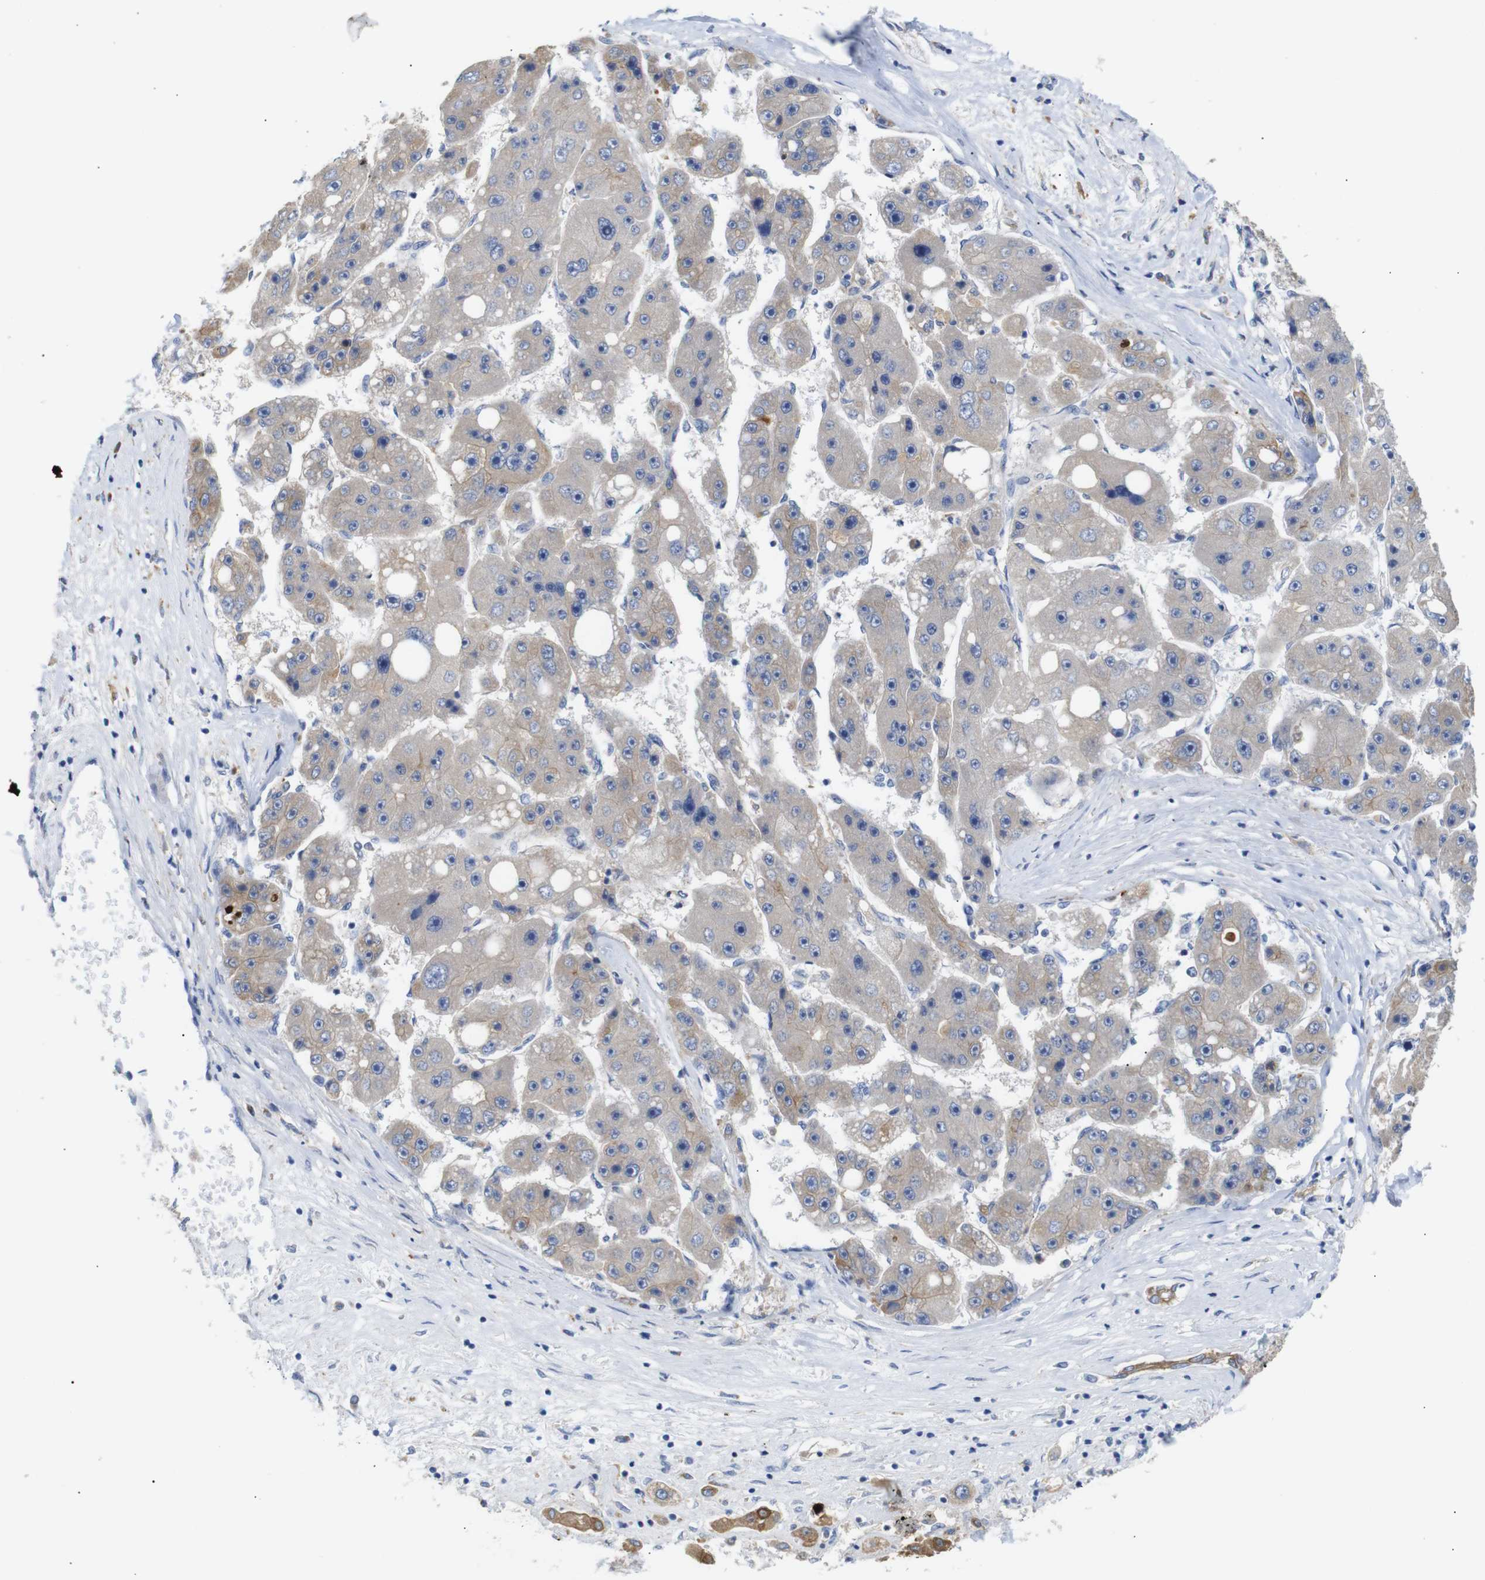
{"staining": {"intensity": "weak", "quantity": ">75%", "location": "cytoplasmic/membranous"}, "tissue": "liver cancer", "cell_type": "Tumor cells", "image_type": "cancer", "snomed": [{"axis": "morphology", "description": "Carcinoma, Hepatocellular, NOS"}, {"axis": "topography", "description": "Liver"}], "caption": "Immunohistochemical staining of human liver cancer shows weak cytoplasmic/membranous protein staining in approximately >75% of tumor cells. (Brightfield microscopy of DAB IHC at high magnification).", "gene": "ALOX15", "patient": {"sex": "female", "age": 61}}